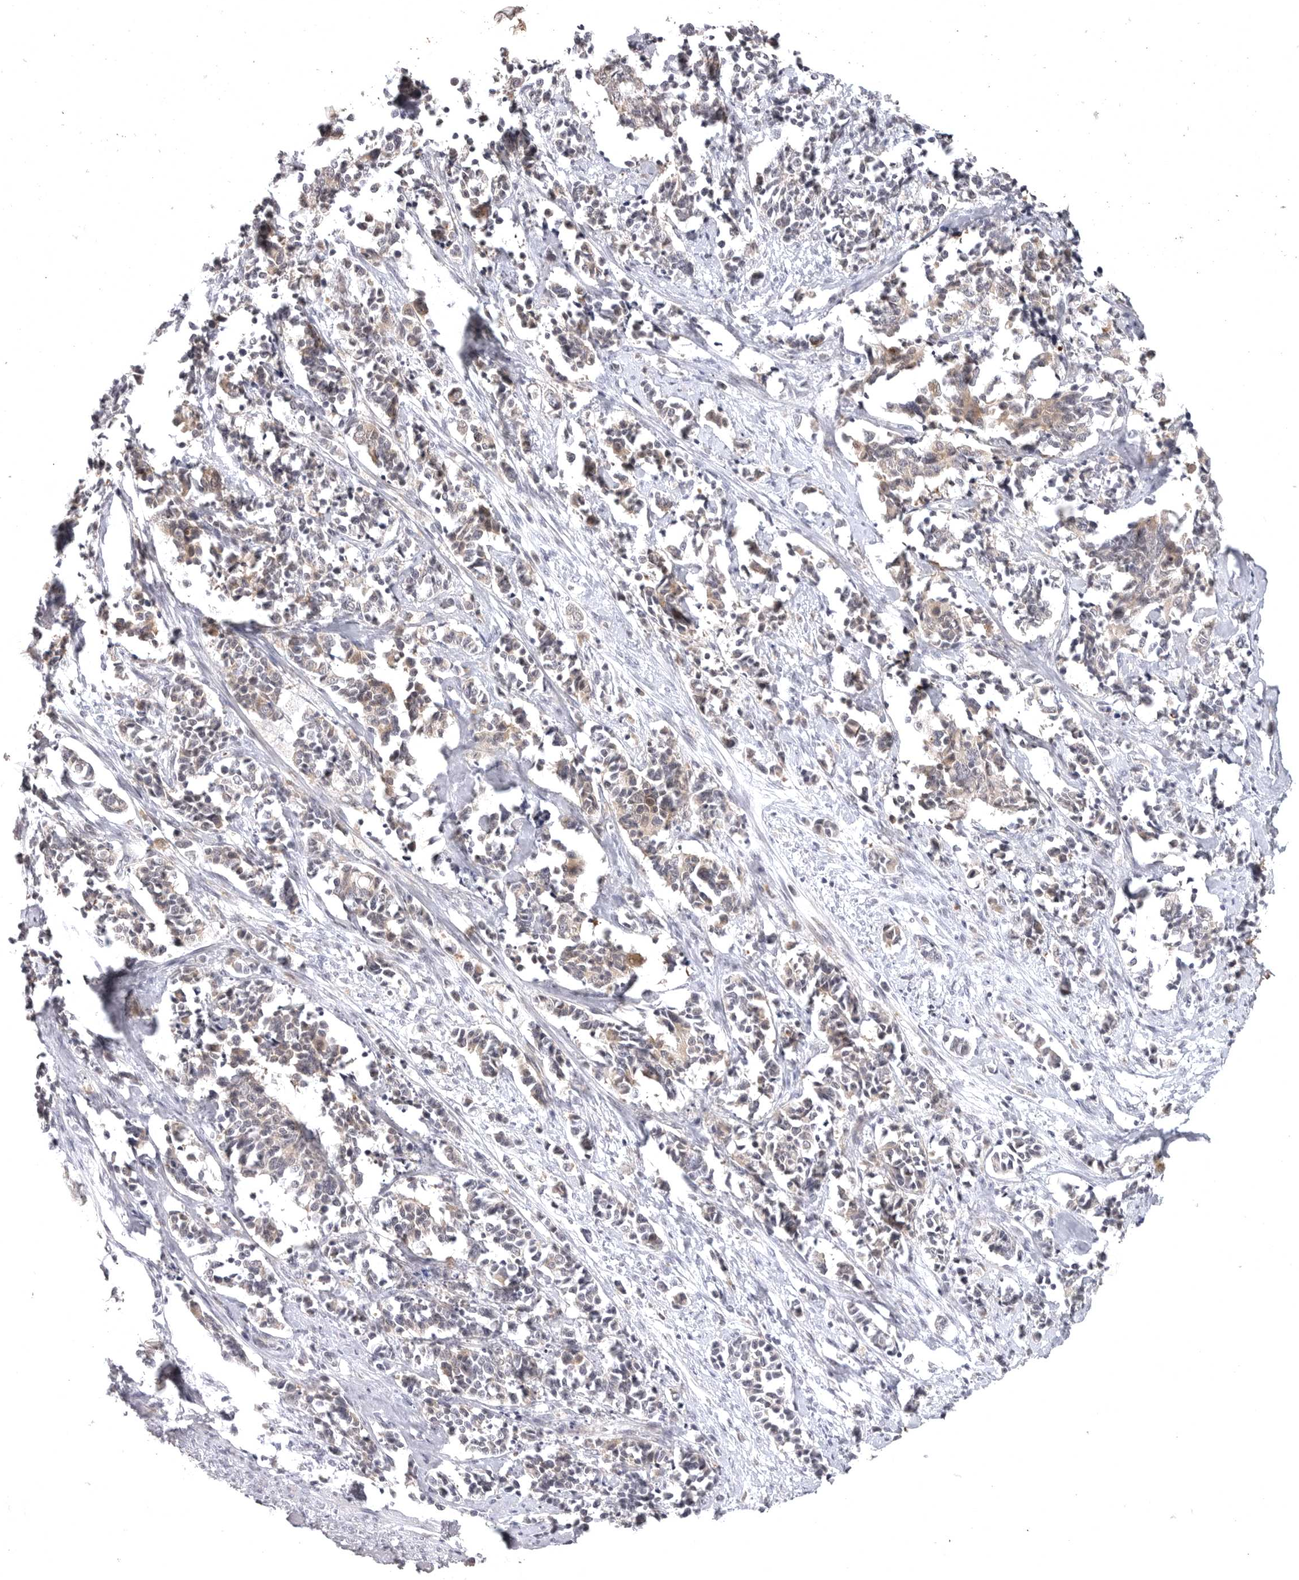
{"staining": {"intensity": "weak", "quantity": "25%-75%", "location": "cytoplasmic/membranous"}, "tissue": "cervical cancer", "cell_type": "Tumor cells", "image_type": "cancer", "snomed": [{"axis": "morphology", "description": "Normal tissue, NOS"}, {"axis": "morphology", "description": "Squamous cell carcinoma, NOS"}, {"axis": "topography", "description": "Cervix"}], "caption": "Immunohistochemistry (DAB (3,3'-diaminobenzidine)) staining of cervical squamous cell carcinoma reveals weak cytoplasmic/membranous protein staining in about 25%-75% of tumor cells.", "gene": "CD300LD", "patient": {"sex": "female", "age": 35}}